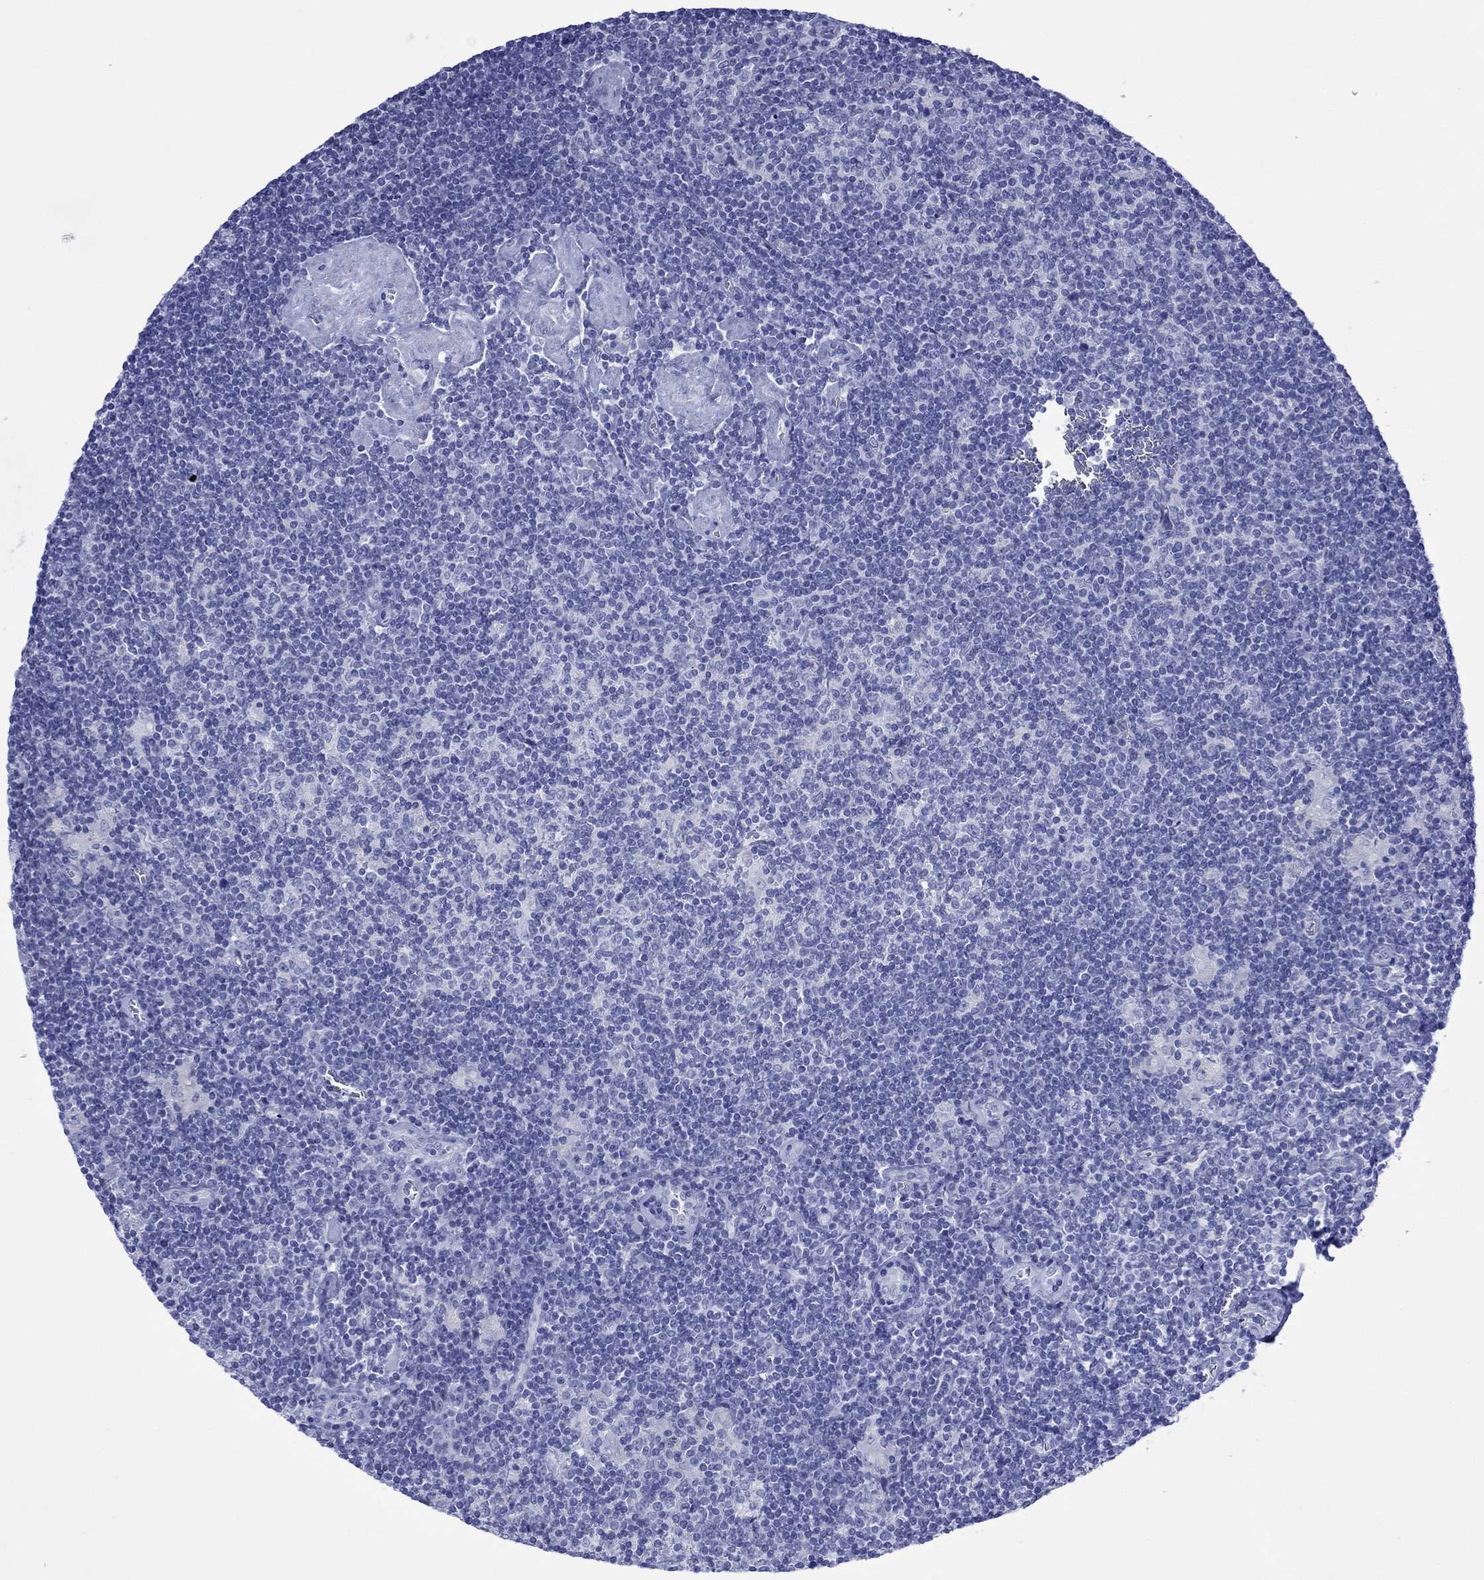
{"staining": {"intensity": "negative", "quantity": "none", "location": "none"}, "tissue": "lymphoma", "cell_type": "Tumor cells", "image_type": "cancer", "snomed": [{"axis": "morphology", "description": "Hodgkin's disease, NOS"}, {"axis": "topography", "description": "Lymph node"}], "caption": "An immunohistochemistry (IHC) photomicrograph of lymphoma is shown. There is no staining in tumor cells of lymphoma.", "gene": "MLANA", "patient": {"sex": "male", "age": 40}}